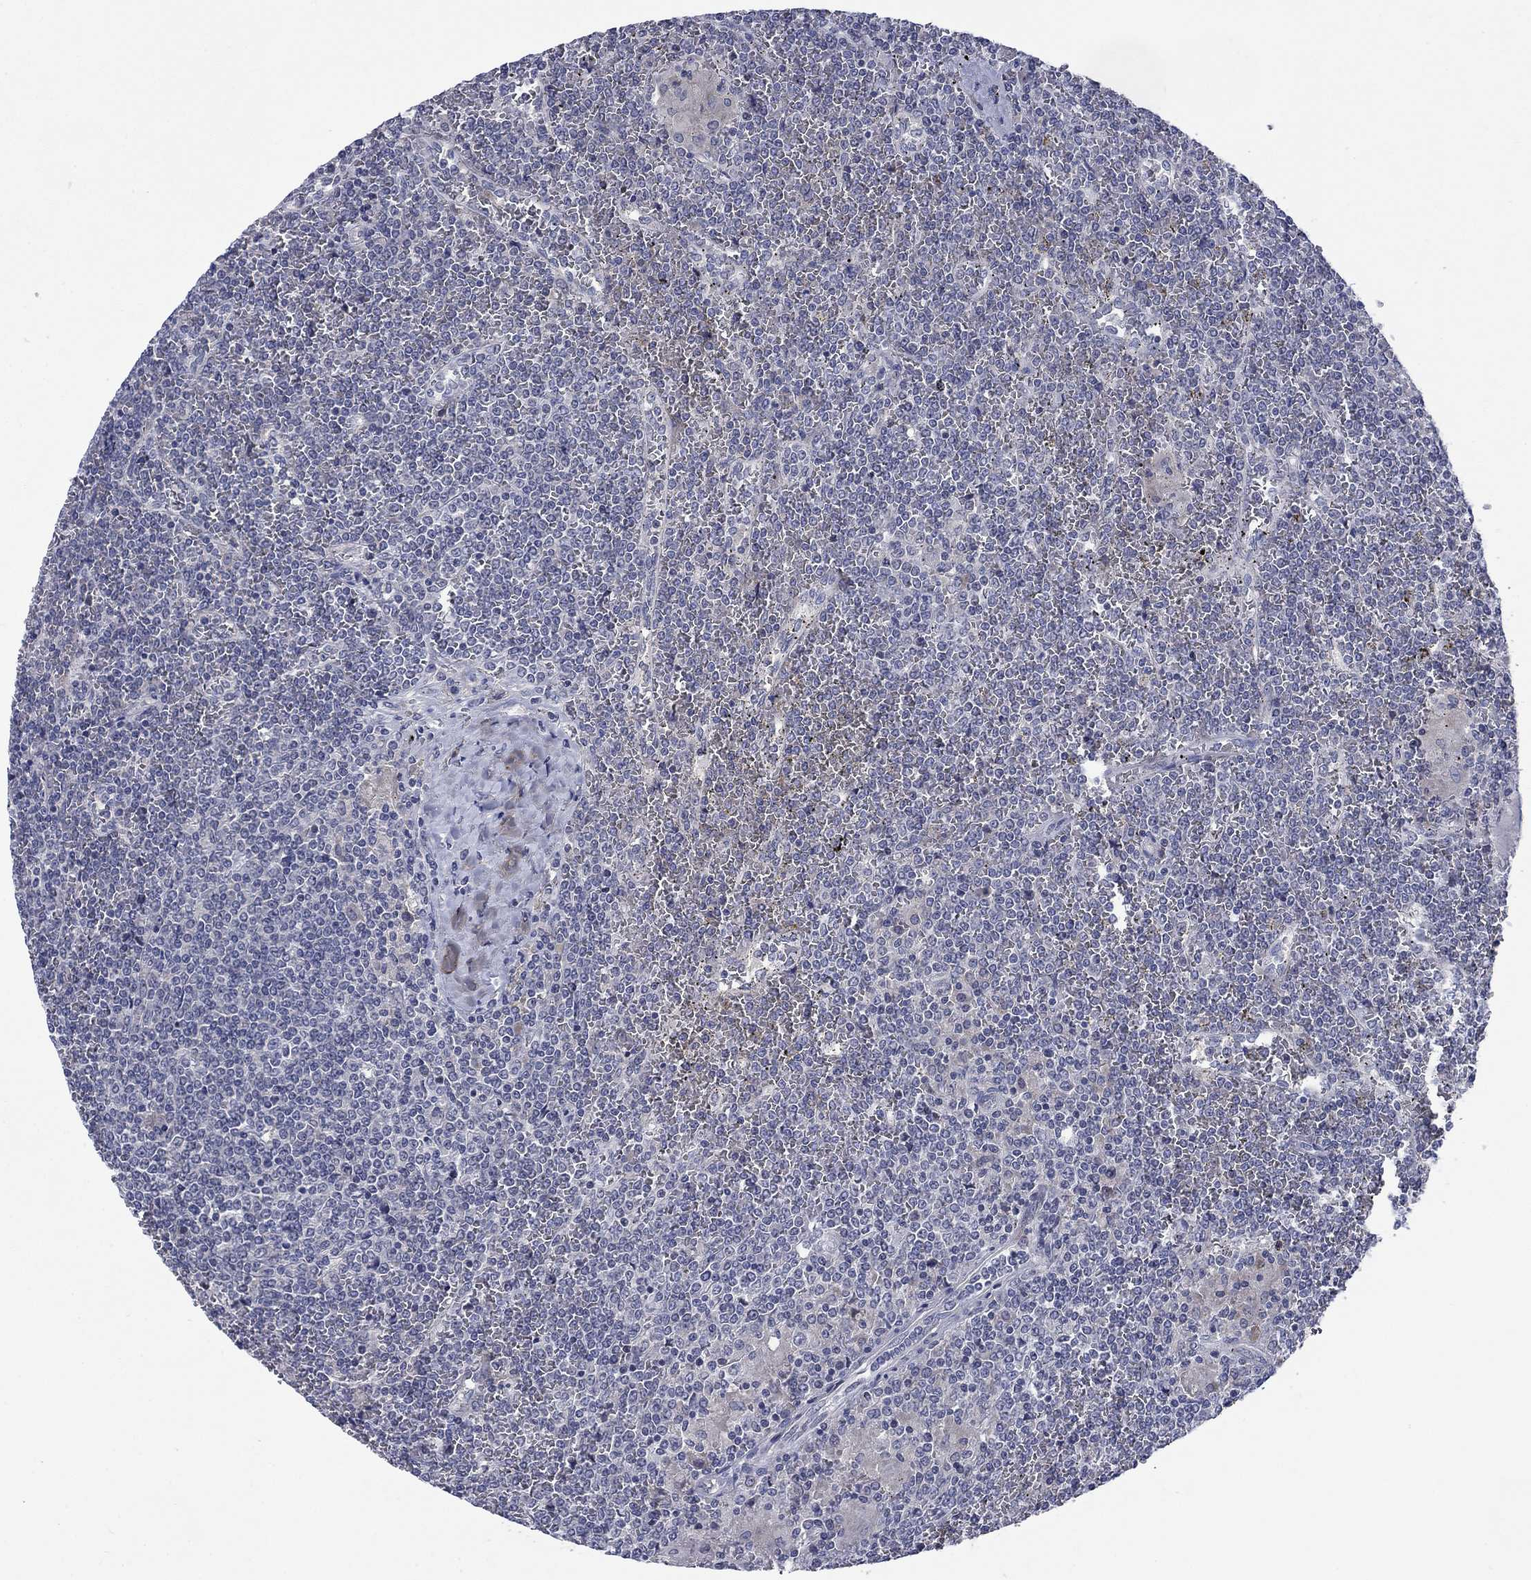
{"staining": {"intensity": "negative", "quantity": "none", "location": "none"}, "tissue": "lymphoma", "cell_type": "Tumor cells", "image_type": "cancer", "snomed": [{"axis": "morphology", "description": "Malignant lymphoma, non-Hodgkin's type, Low grade"}, {"axis": "topography", "description": "Spleen"}], "caption": "Lymphoma stained for a protein using immunohistochemistry (IHC) shows no positivity tumor cells.", "gene": "CACNA1A", "patient": {"sex": "female", "age": 19}}